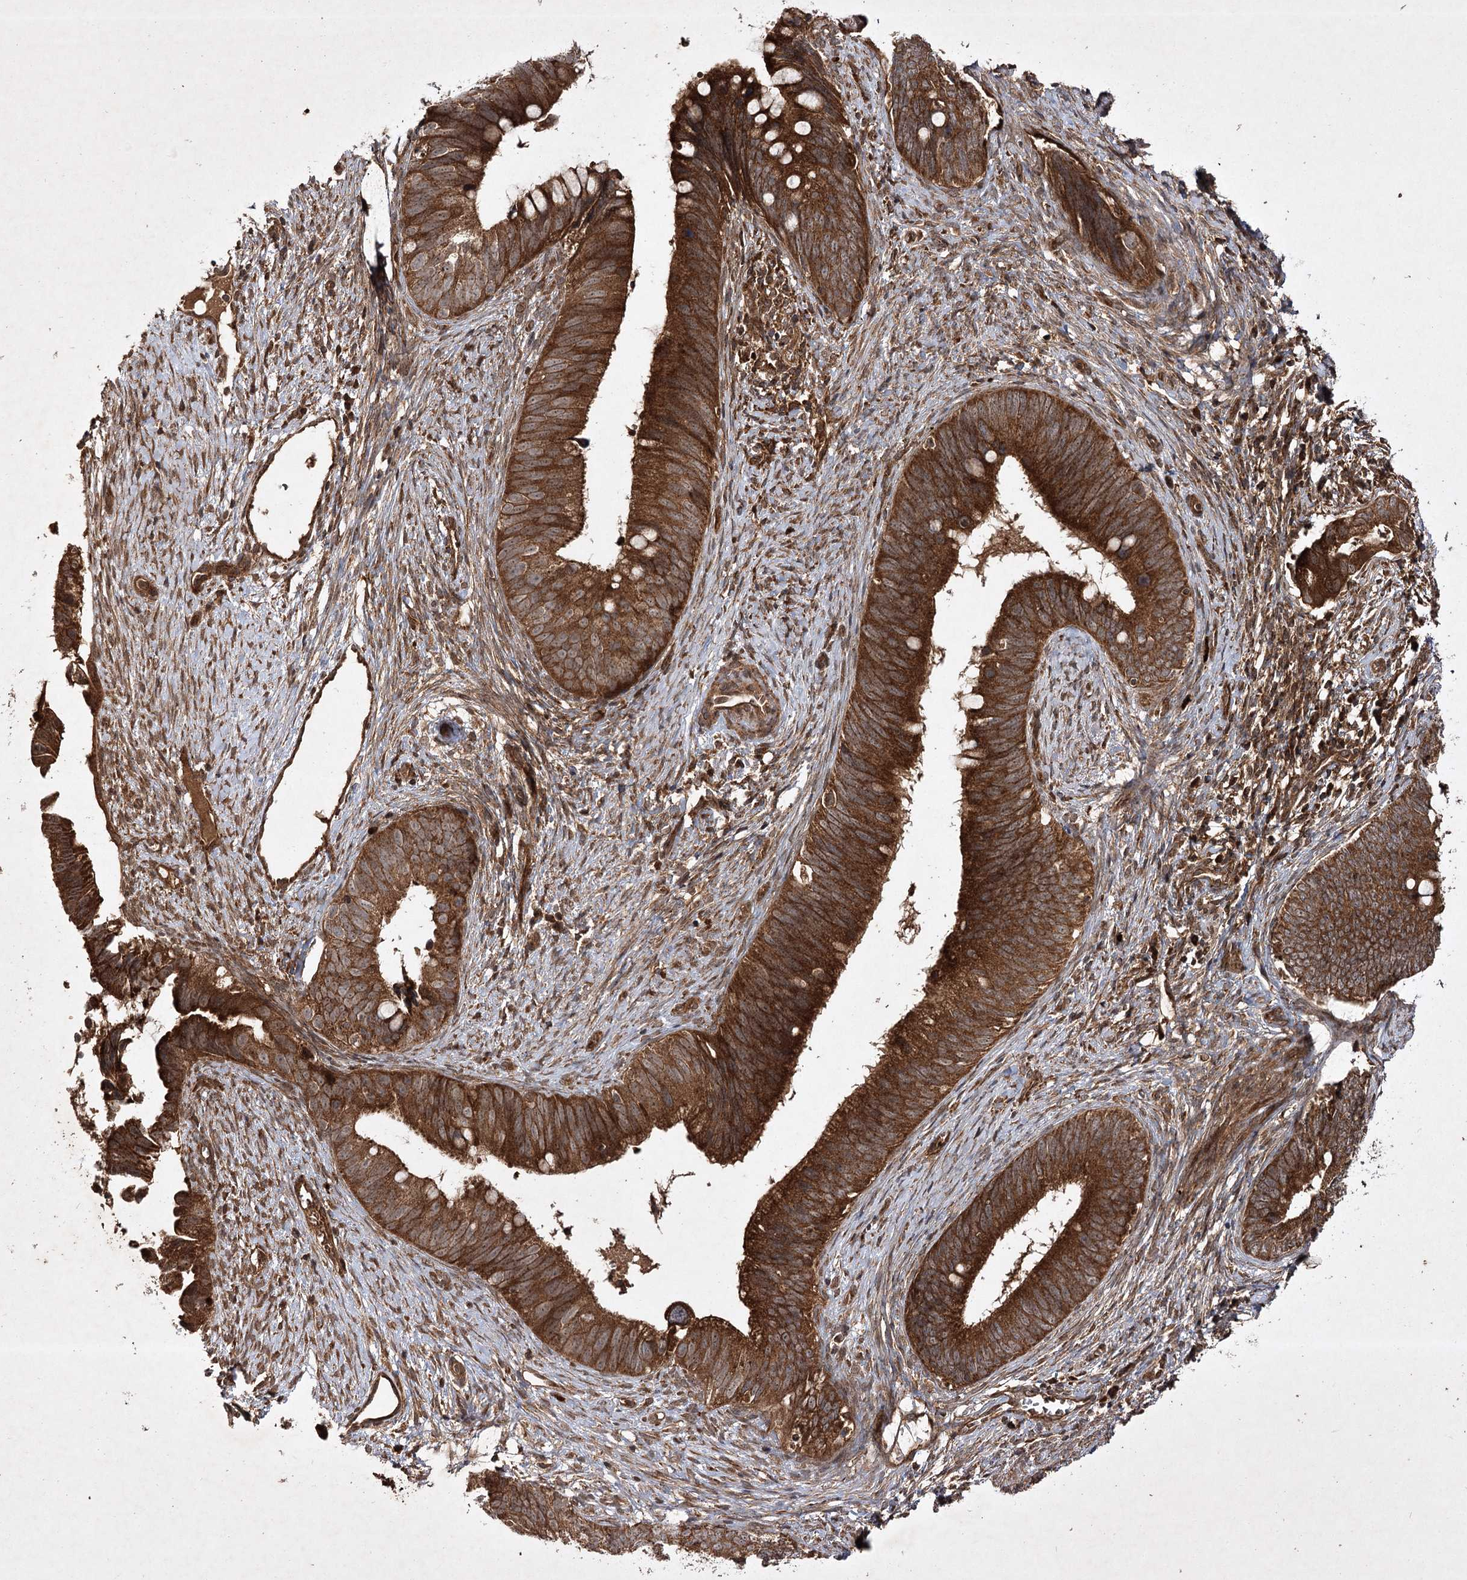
{"staining": {"intensity": "strong", "quantity": ">75%", "location": "cytoplasmic/membranous"}, "tissue": "cervical cancer", "cell_type": "Tumor cells", "image_type": "cancer", "snomed": [{"axis": "morphology", "description": "Adenocarcinoma, NOS"}, {"axis": "topography", "description": "Cervix"}], "caption": "Approximately >75% of tumor cells in cervical adenocarcinoma show strong cytoplasmic/membranous protein staining as visualized by brown immunohistochemical staining.", "gene": "DNAJC13", "patient": {"sex": "female", "age": 42}}